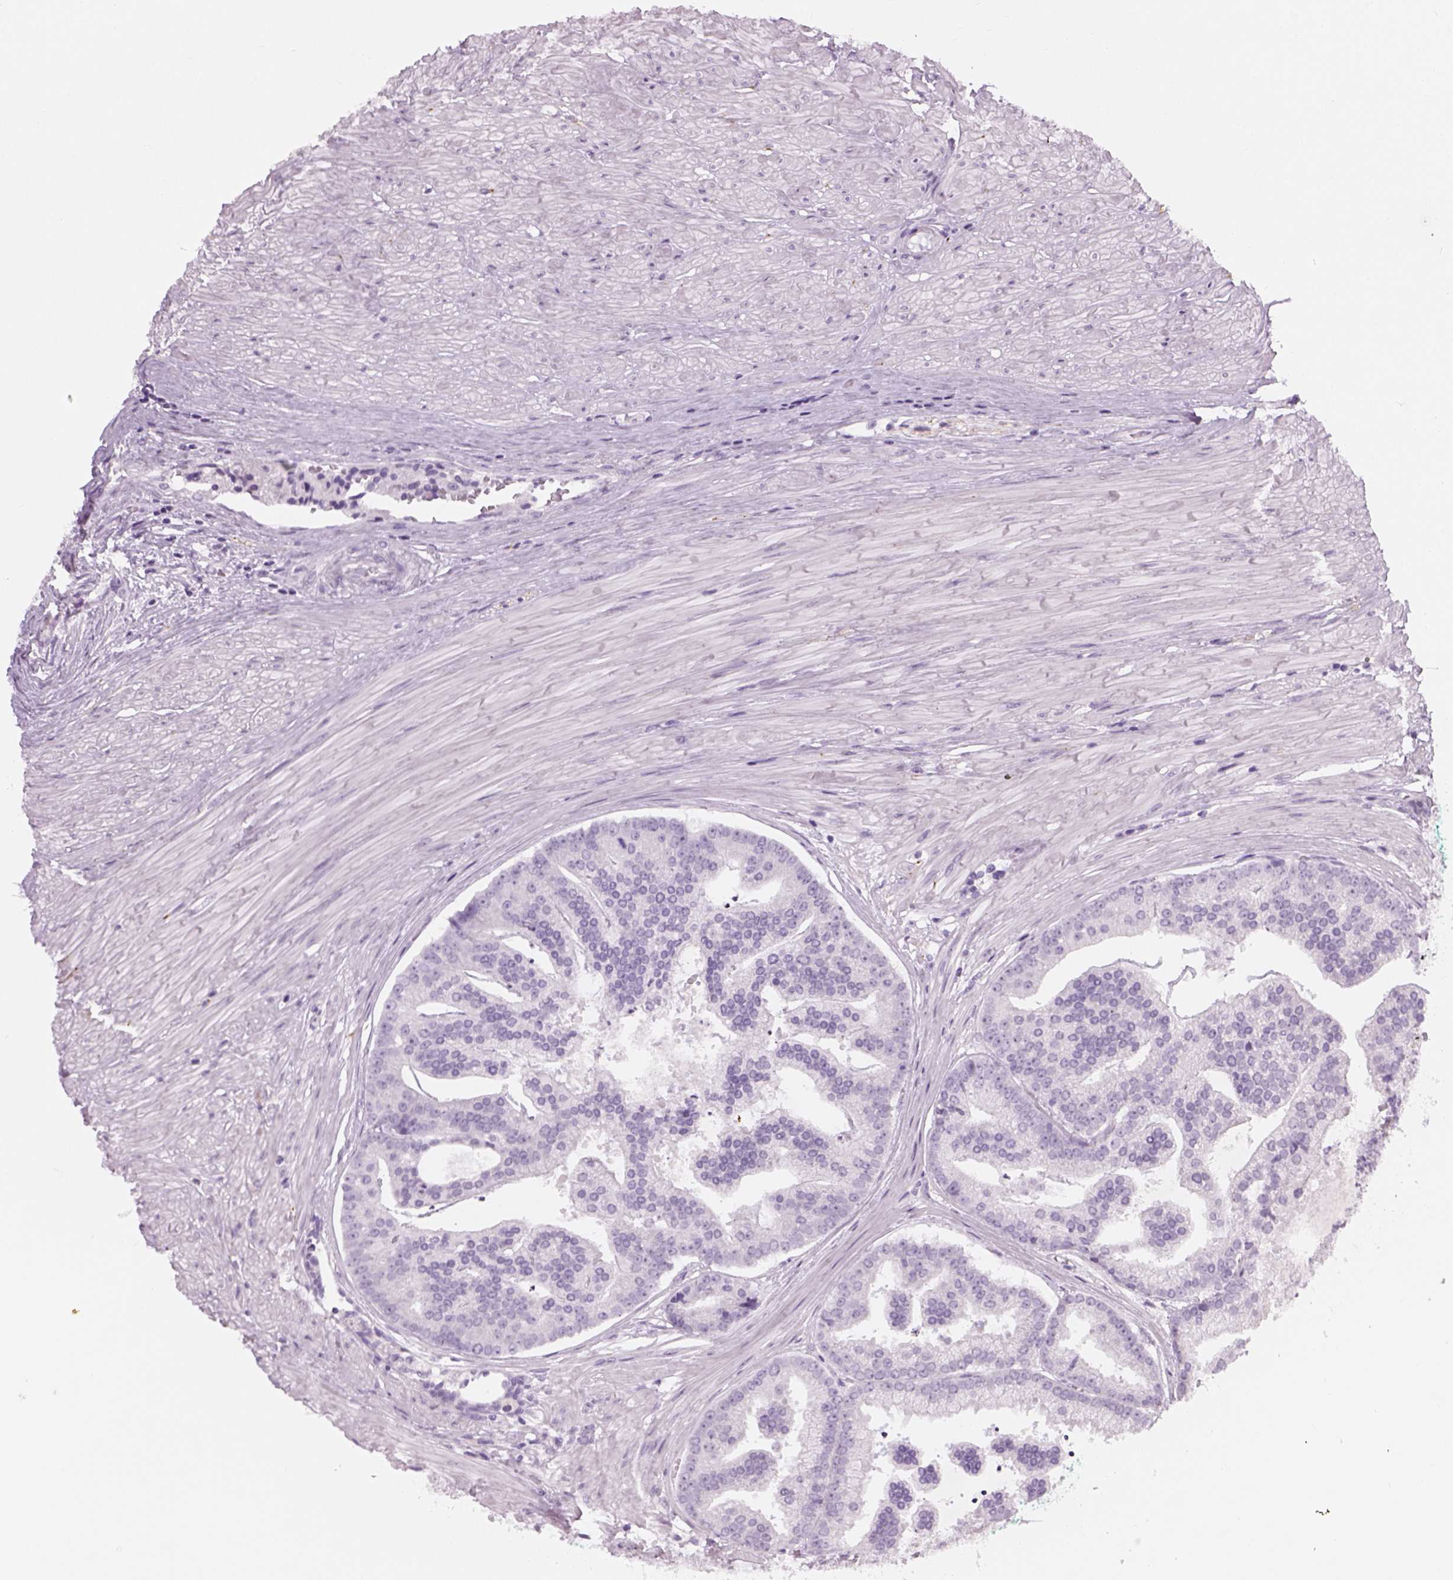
{"staining": {"intensity": "negative", "quantity": "none", "location": "none"}, "tissue": "prostate cancer", "cell_type": "Tumor cells", "image_type": "cancer", "snomed": [{"axis": "morphology", "description": "Adenocarcinoma, NOS"}, {"axis": "topography", "description": "Prostate and seminal vesicle, NOS"}, {"axis": "topography", "description": "Prostate"}], "caption": "DAB (3,3'-diaminobenzidine) immunohistochemical staining of adenocarcinoma (prostate) shows no significant expression in tumor cells.", "gene": "TH", "patient": {"sex": "male", "age": 44}}